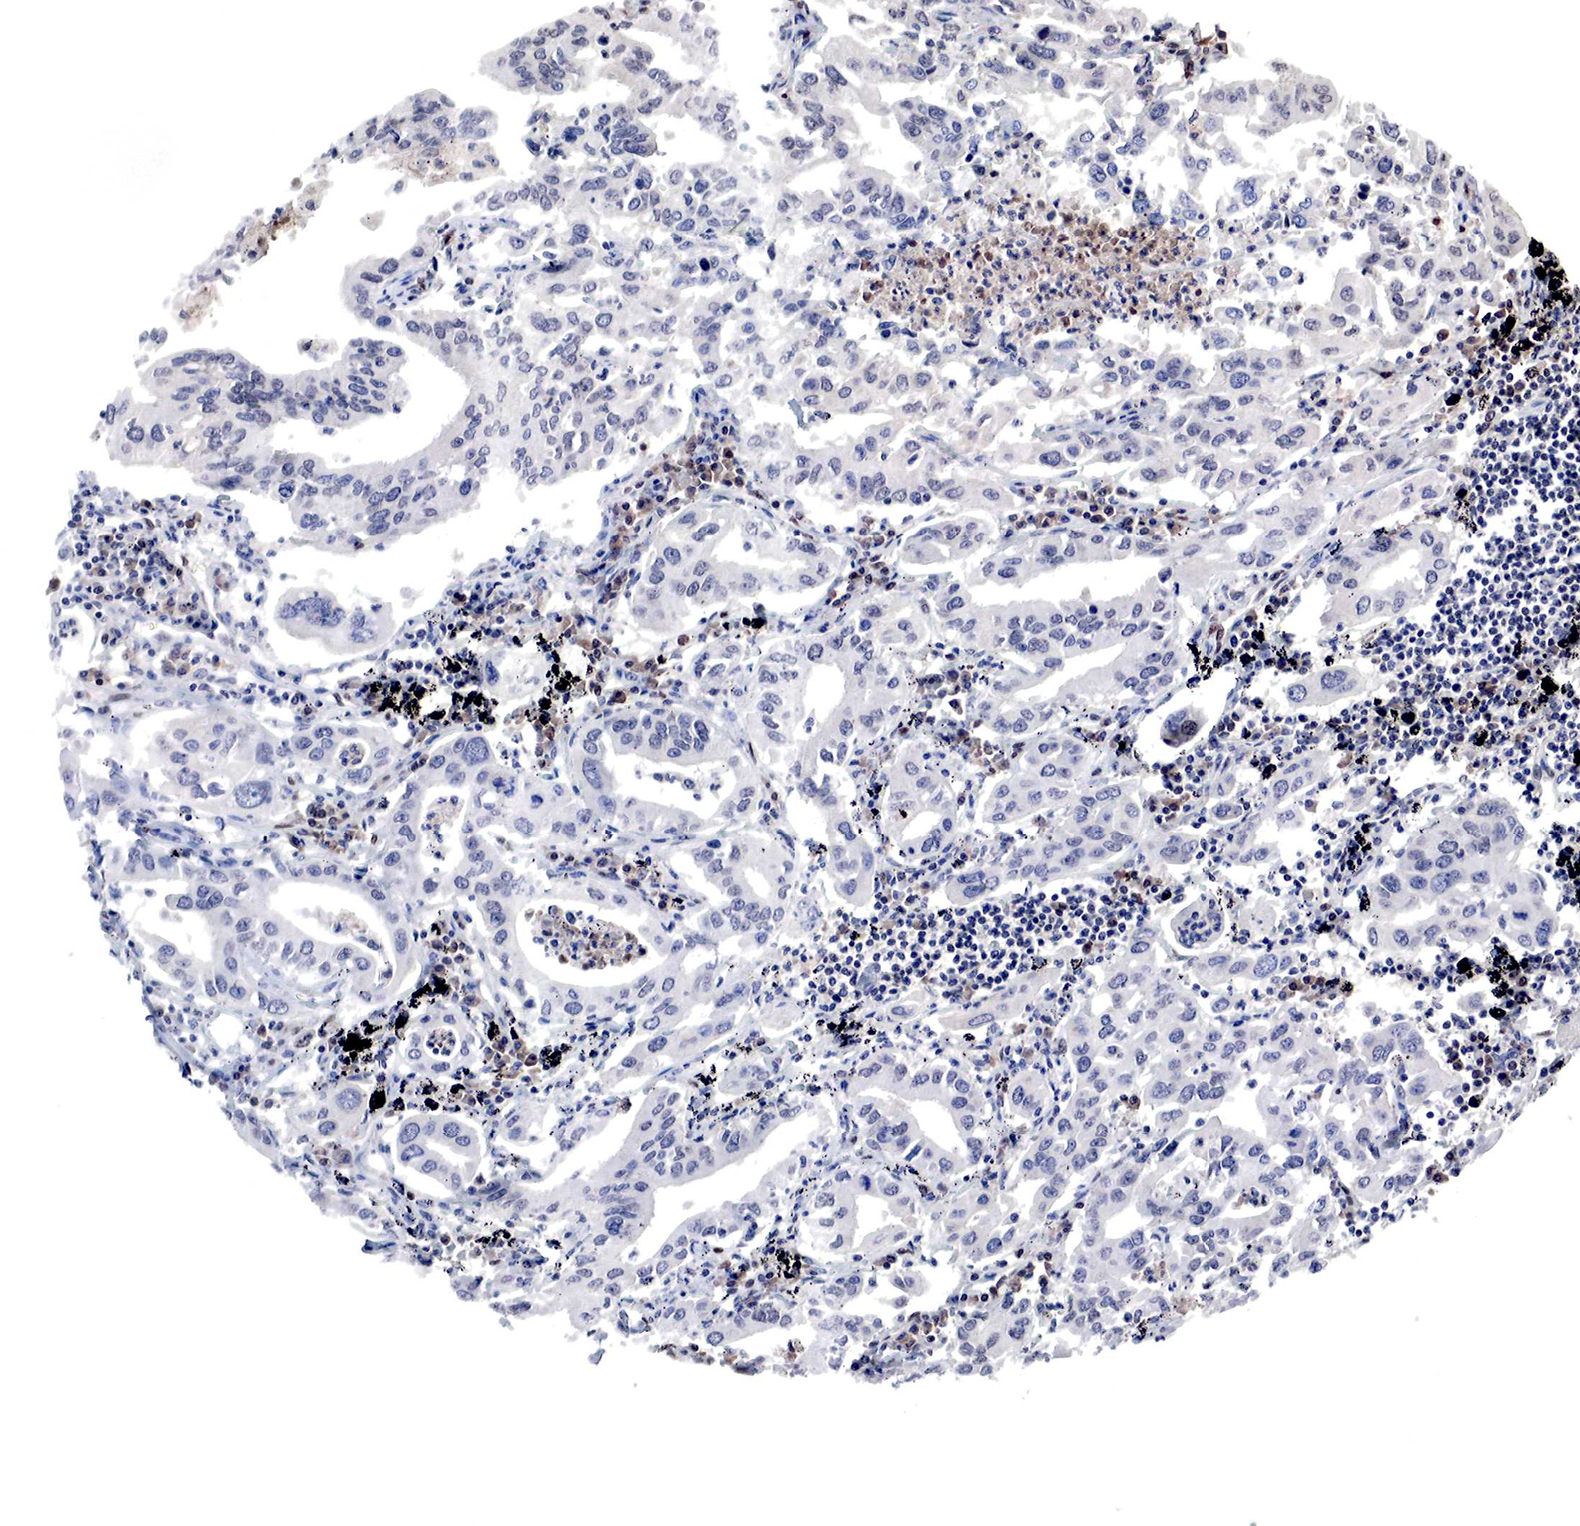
{"staining": {"intensity": "negative", "quantity": "none", "location": "none"}, "tissue": "lung cancer", "cell_type": "Tumor cells", "image_type": "cancer", "snomed": [{"axis": "morphology", "description": "Adenocarcinoma, NOS"}, {"axis": "topography", "description": "Lung"}], "caption": "High magnification brightfield microscopy of lung cancer stained with DAB (3,3'-diaminobenzidine) (brown) and counterstained with hematoxylin (blue): tumor cells show no significant positivity.", "gene": "DACH2", "patient": {"sex": "male", "age": 48}}